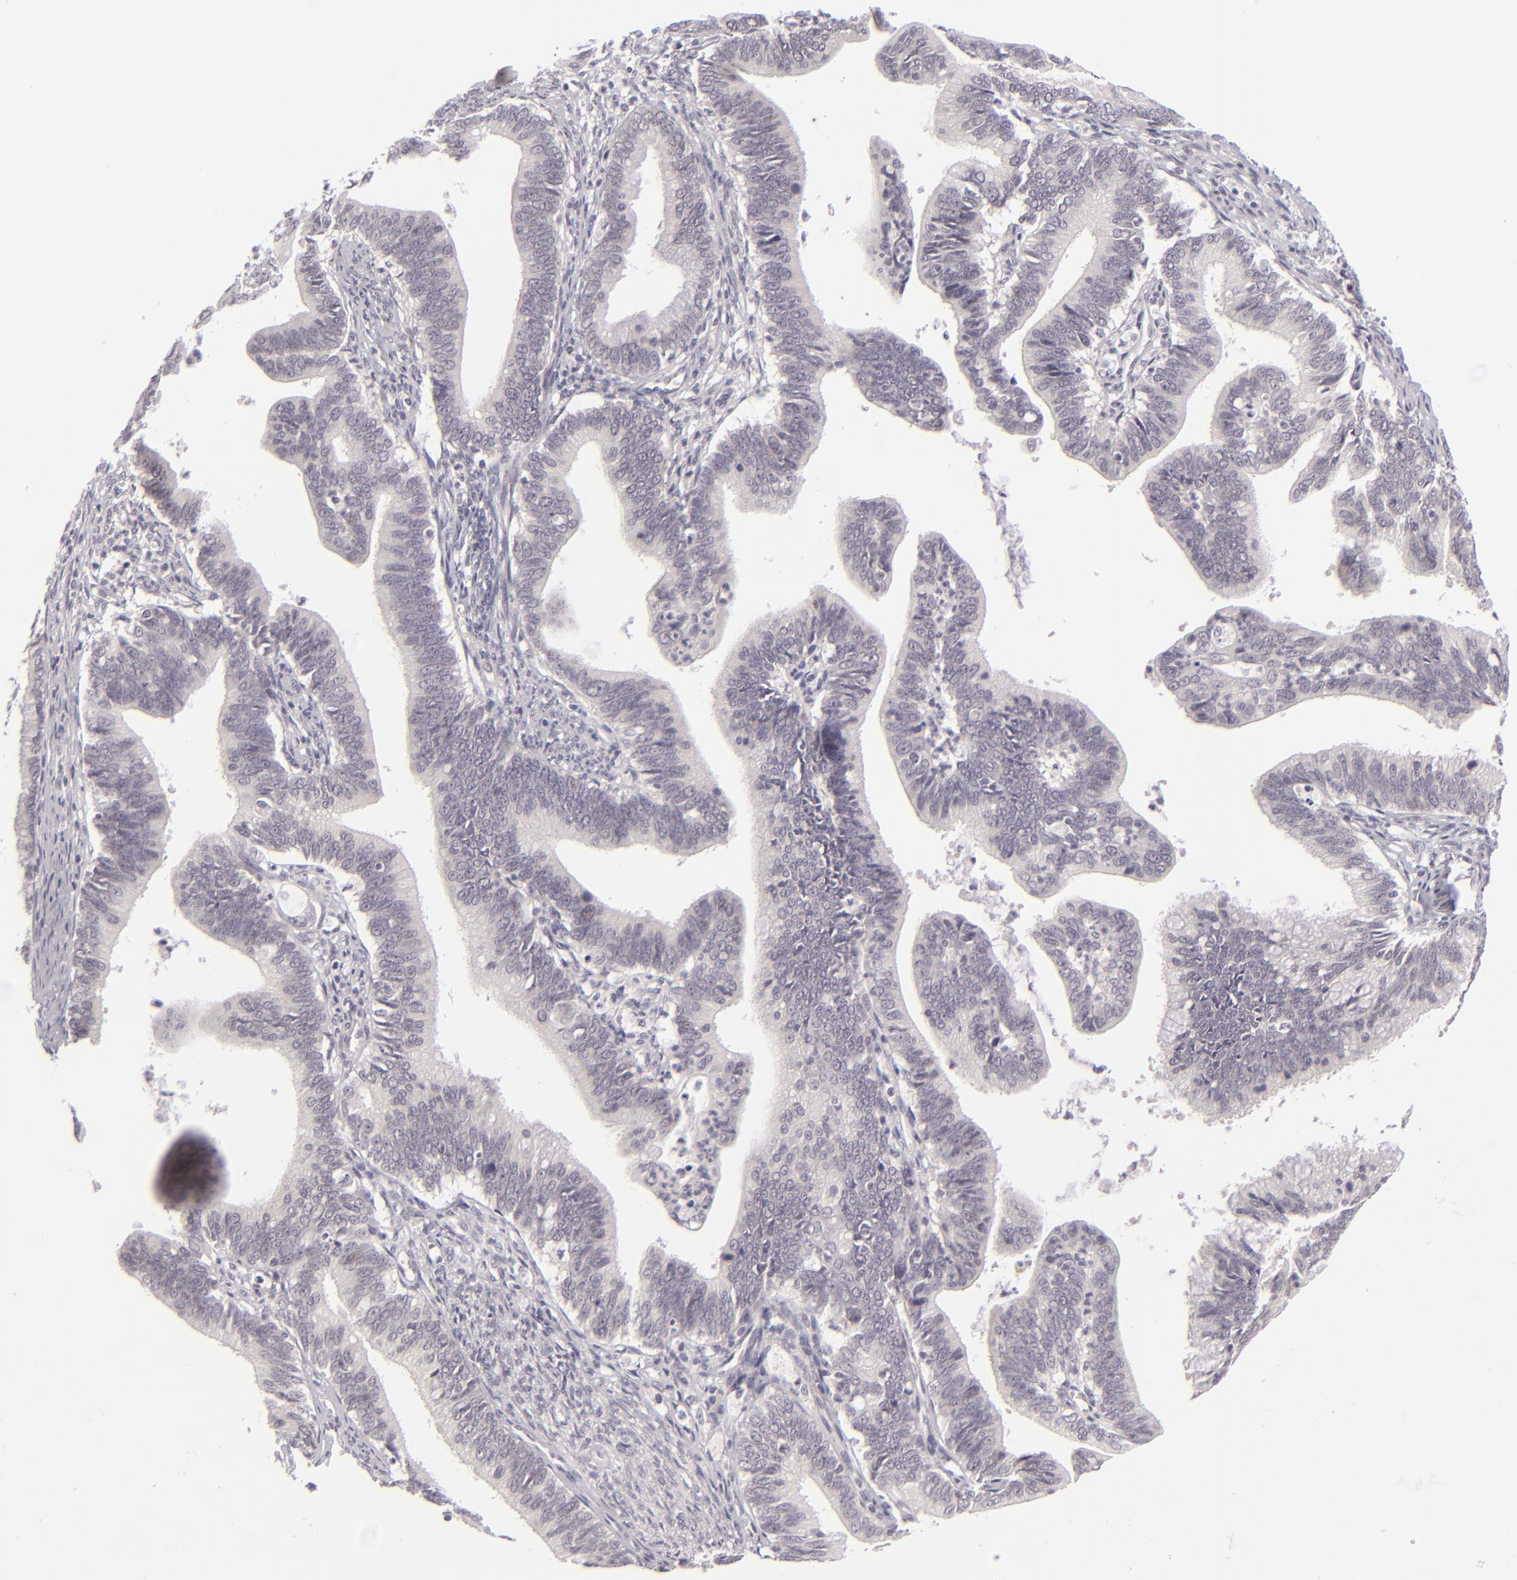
{"staining": {"intensity": "negative", "quantity": "none", "location": "none"}, "tissue": "cervical cancer", "cell_type": "Tumor cells", "image_type": "cancer", "snomed": [{"axis": "morphology", "description": "Adenocarcinoma, NOS"}, {"axis": "topography", "description": "Cervix"}], "caption": "The IHC histopathology image has no significant positivity in tumor cells of cervical cancer tissue.", "gene": "DLG3", "patient": {"sex": "female", "age": 47}}